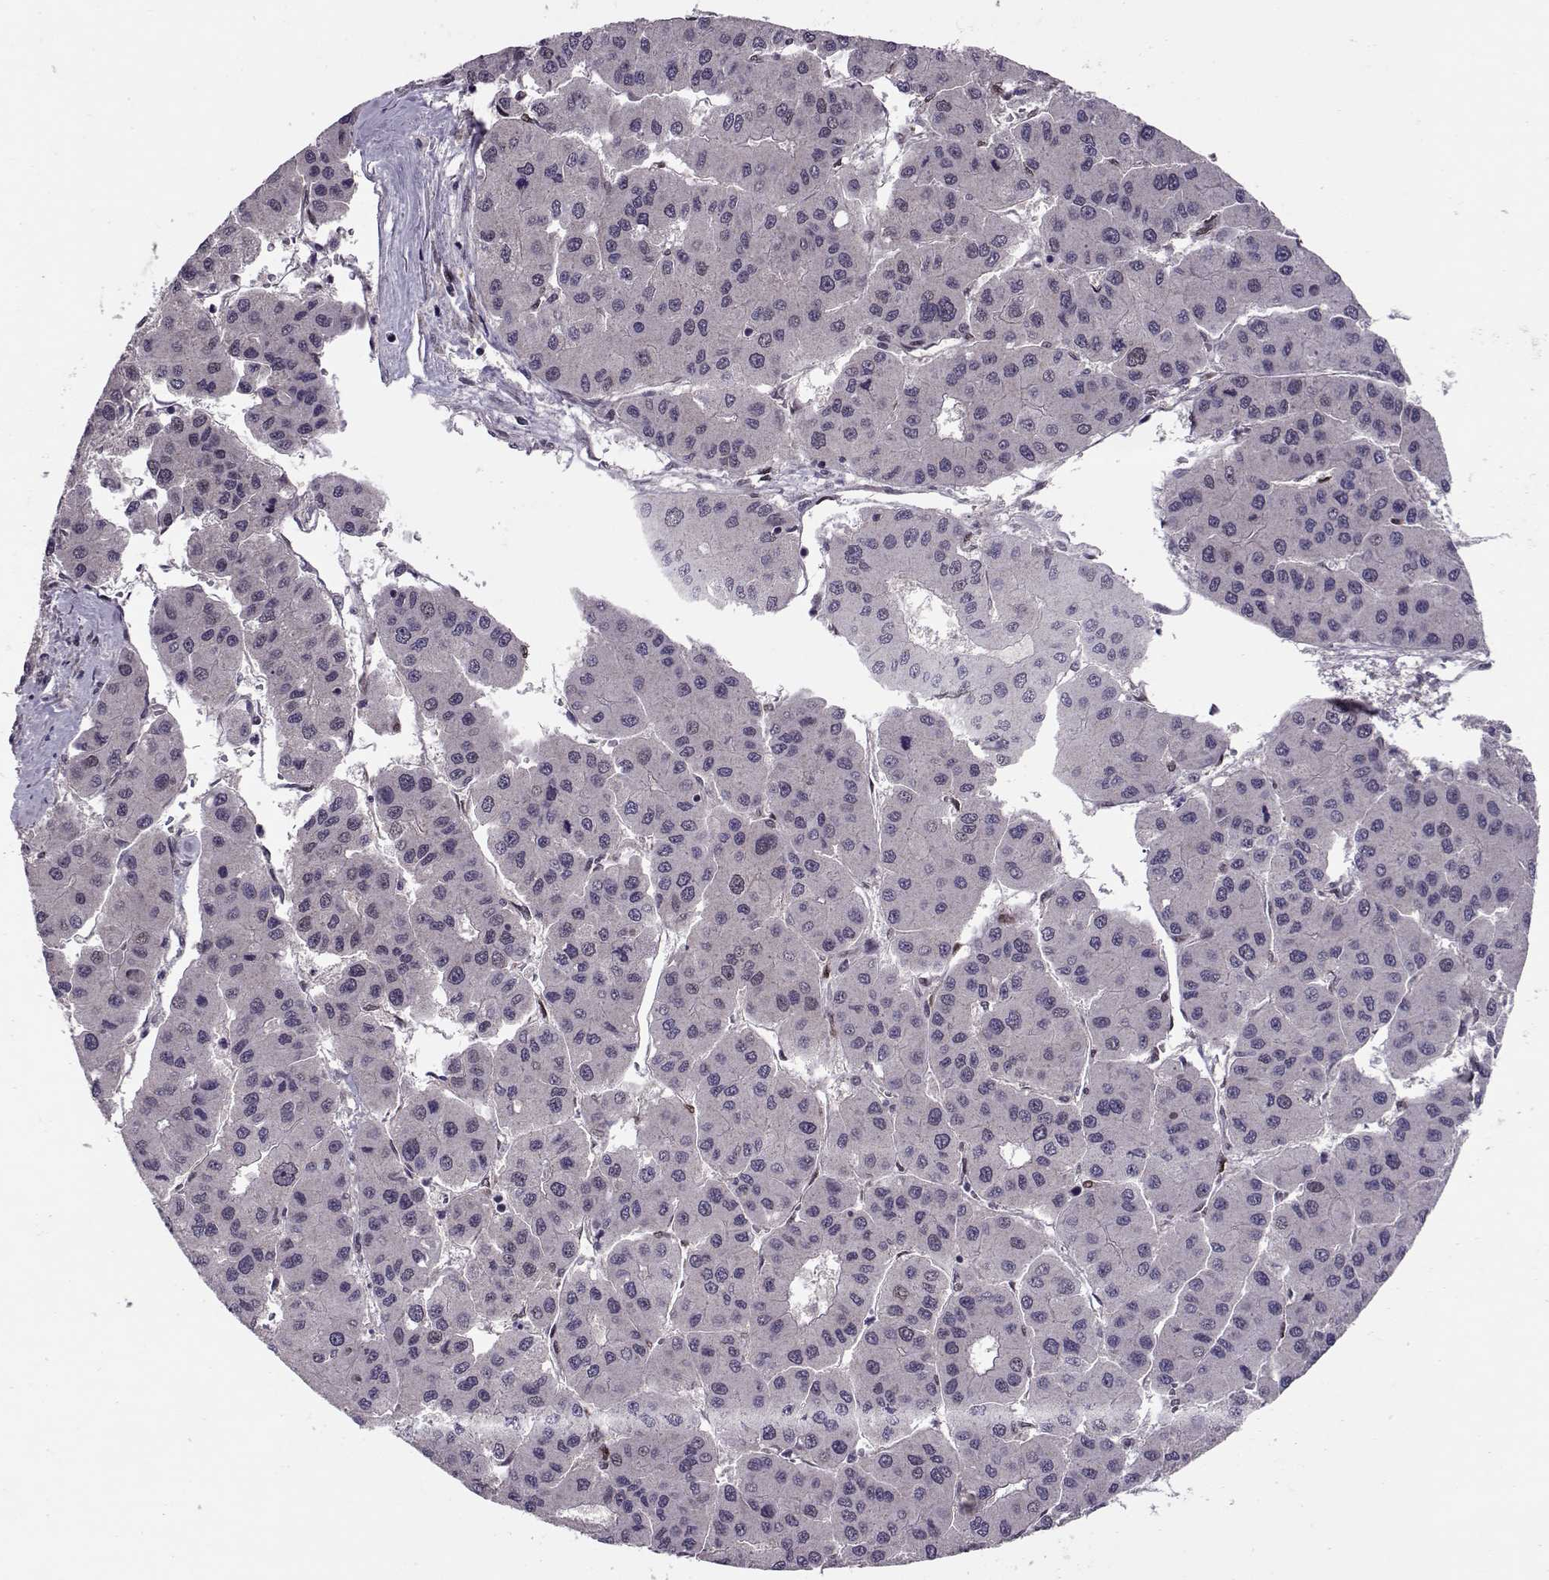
{"staining": {"intensity": "negative", "quantity": "none", "location": "none"}, "tissue": "liver cancer", "cell_type": "Tumor cells", "image_type": "cancer", "snomed": [{"axis": "morphology", "description": "Carcinoma, Hepatocellular, NOS"}, {"axis": "topography", "description": "Liver"}], "caption": "Immunohistochemistry (IHC) photomicrograph of neoplastic tissue: liver cancer stained with DAB demonstrates no significant protein positivity in tumor cells.", "gene": "CDK4", "patient": {"sex": "male", "age": 73}}